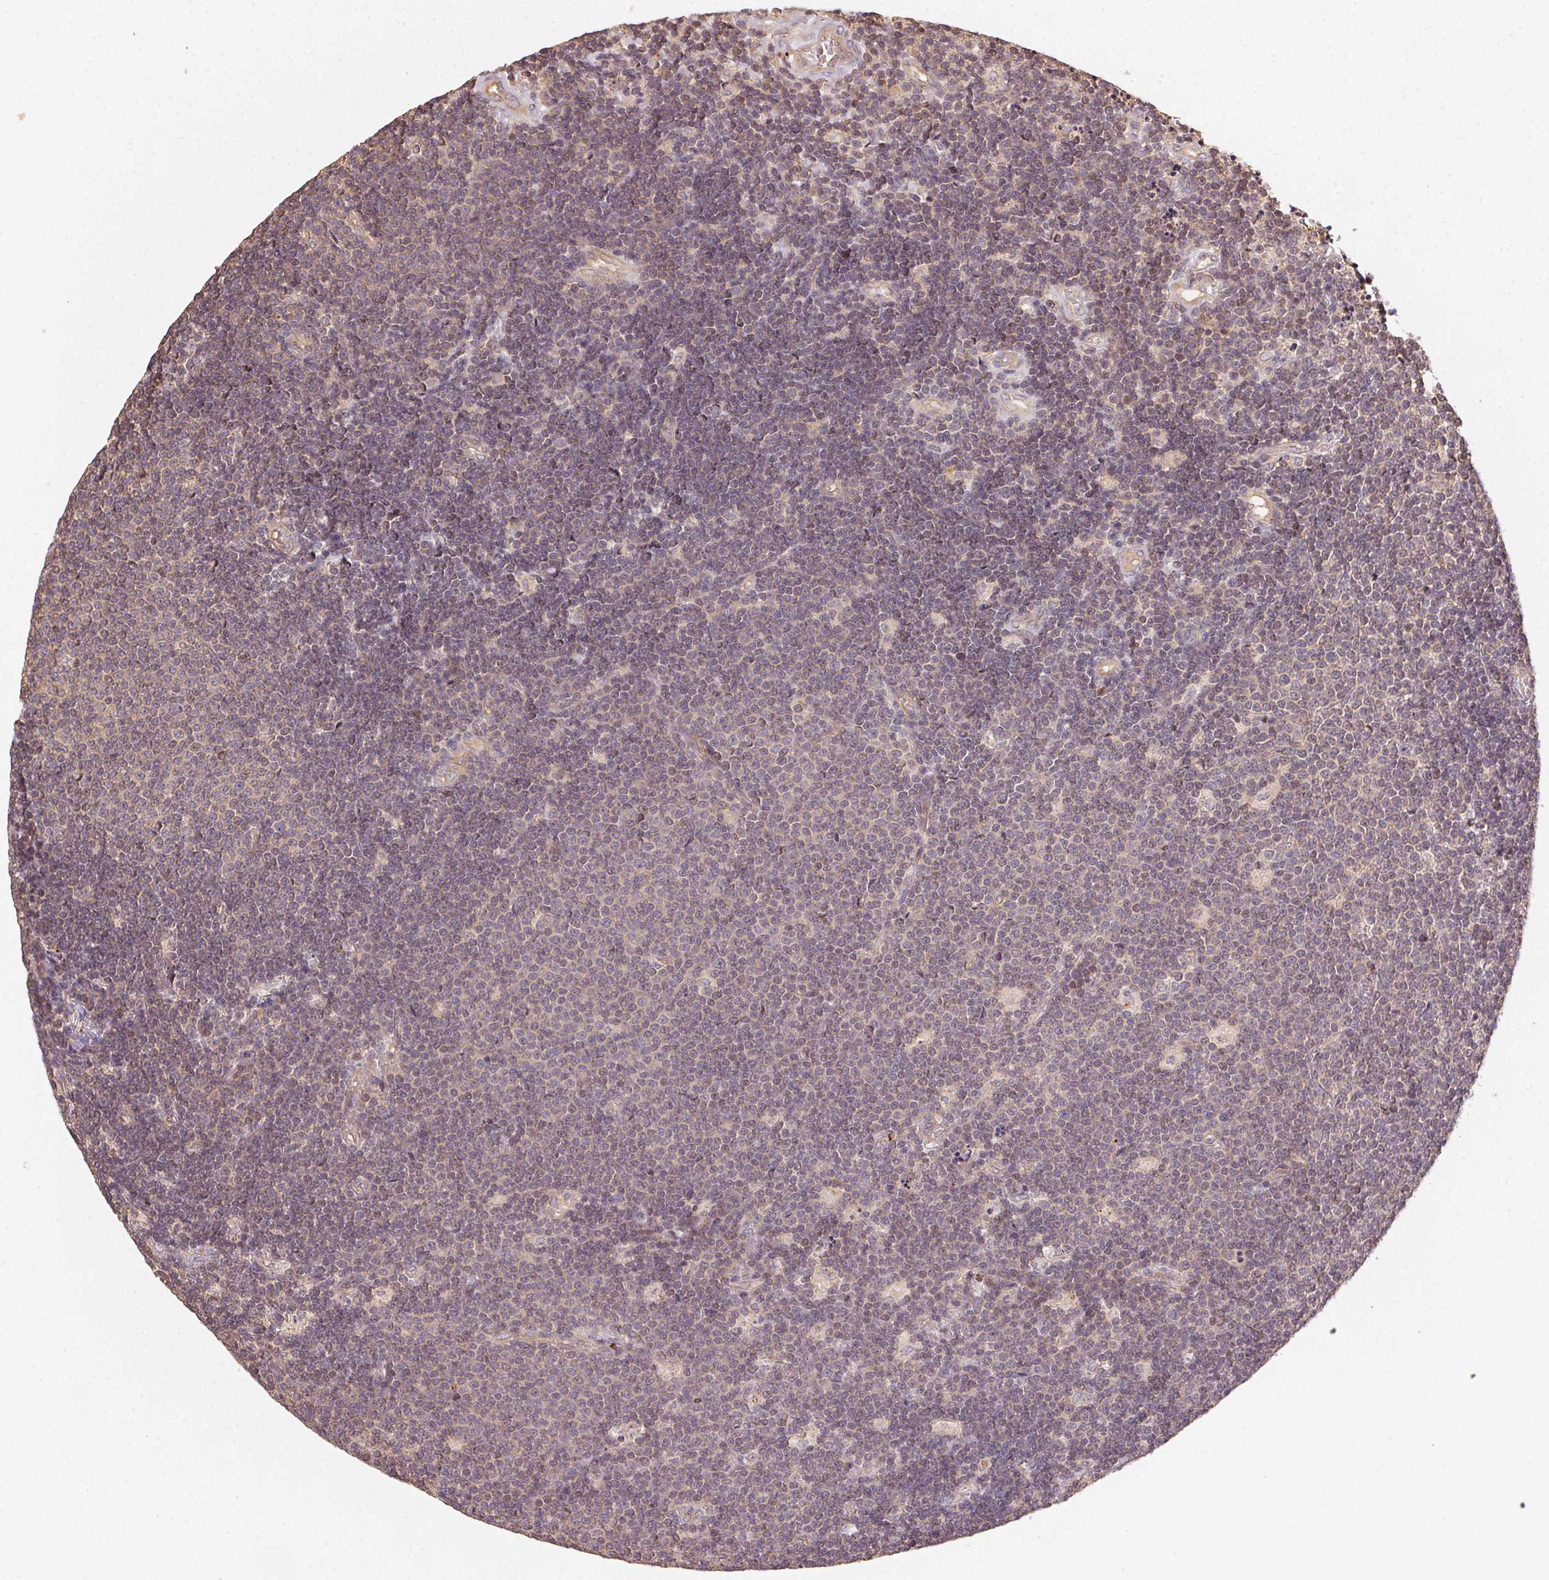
{"staining": {"intensity": "weak", "quantity": "<25%", "location": "cytoplasmic/membranous"}, "tissue": "lymphoma", "cell_type": "Tumor cells", "image_type": "cancer", "snomed": [{"axis": "morphology", "description": "Malignant lymphoma, non-Hodgkin's type, Low grade"}, {"axis": "topography", "description": "Brain"}], "caption": "IHC photomicrograph of neoplastic tissue: low-grade malignant lymphoma, non-Hodgkin's type stained with DAB demonstrates no significant protein positivity in tumor cells.", "gene": "RALA", "patient": {"sex": "female", "age": 66}}